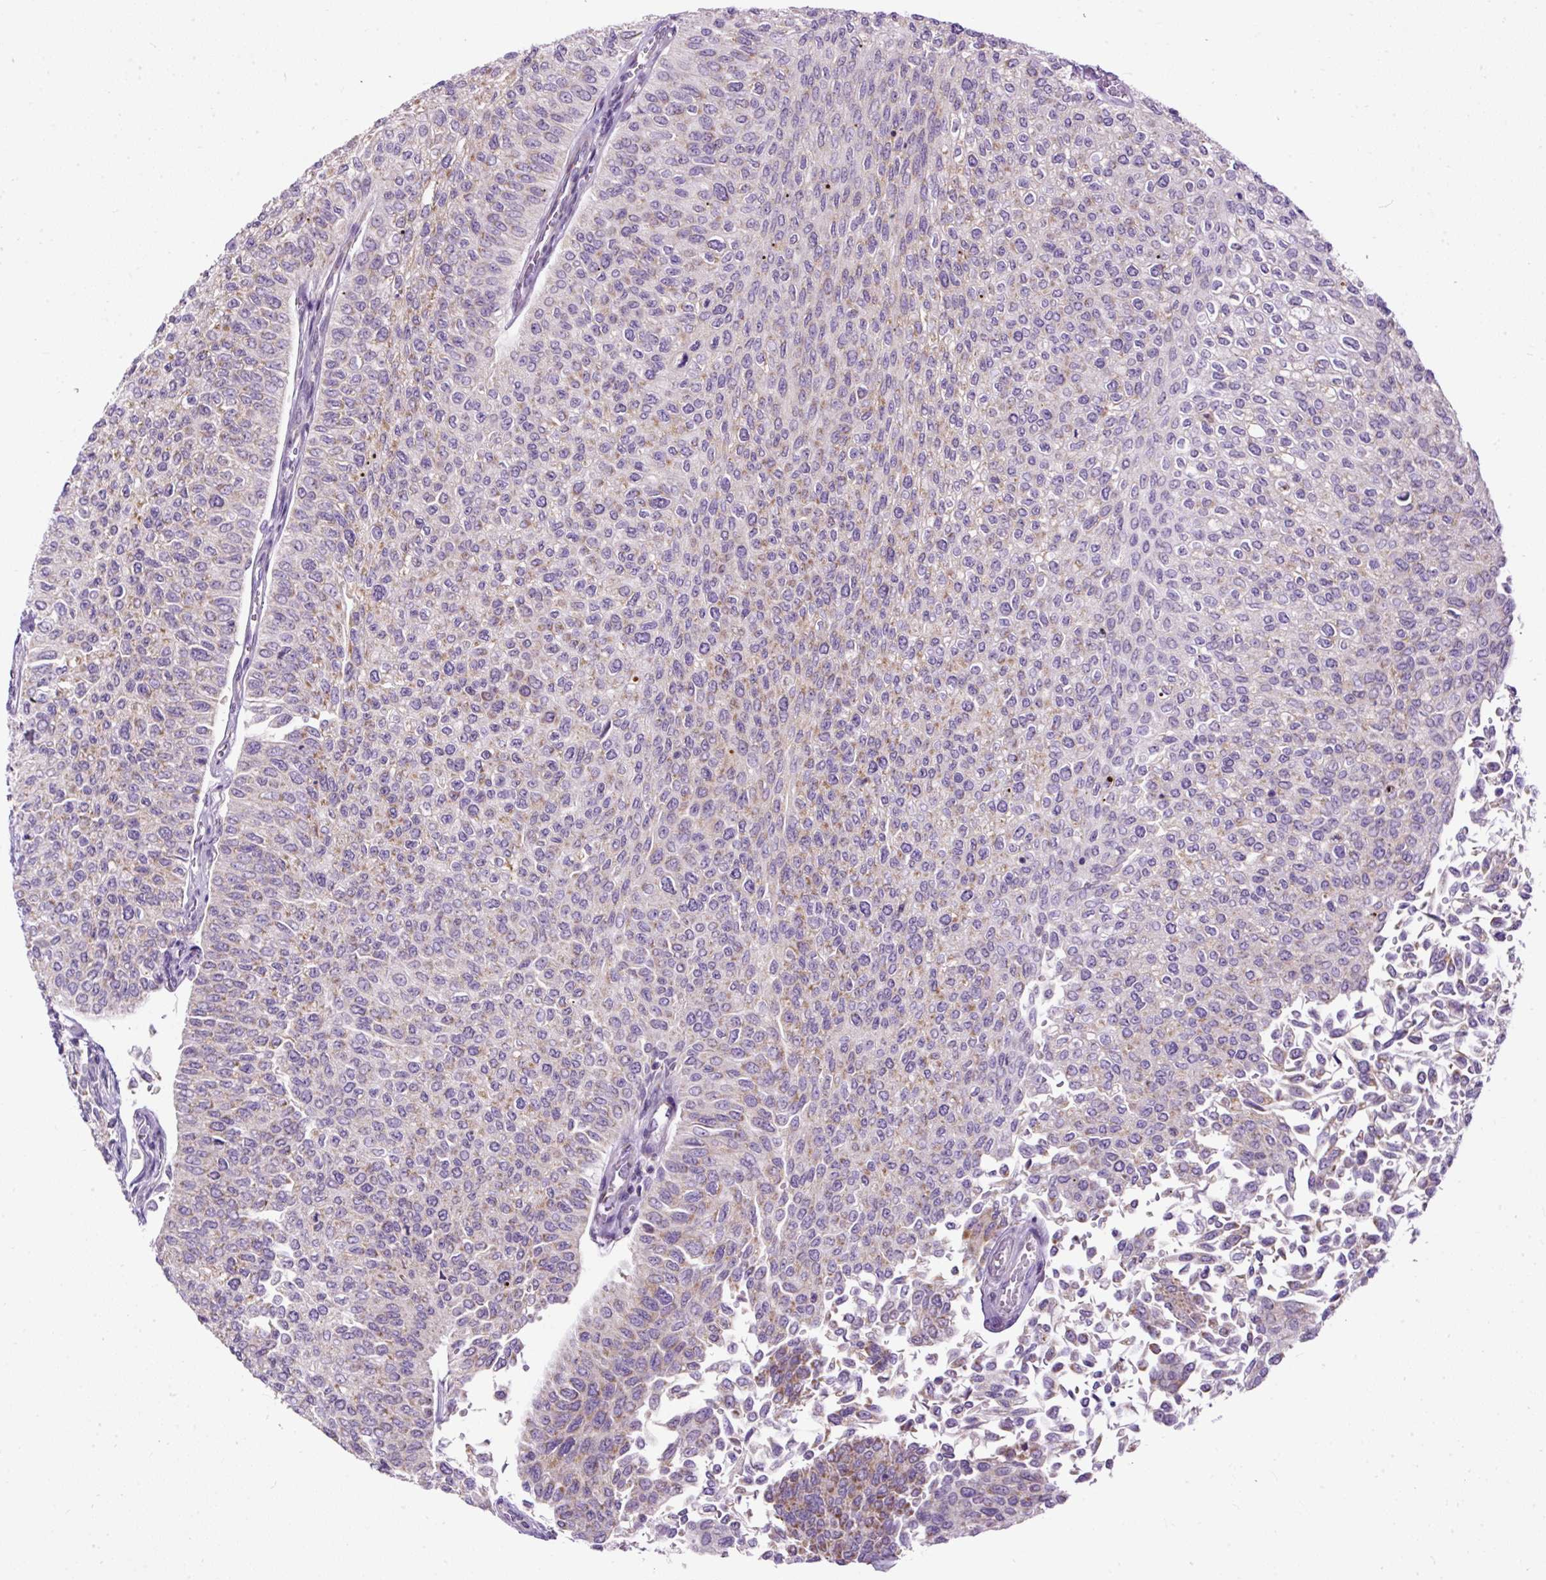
{"staining": {"intensity": "weak", "quantity": "25%-75%", "location": "cytoplasmic/membranous"}, "tissue": "urothelial cancer", "cell_type": "Tumor cells", "image_type": "cancer", "snomed": [{"axis": "morphology", "description": "Urothelial carcinoma, NOS"}, {"axis": "topography", "description": "Urinary bladder"}], "caption": "Protein expression by immunohistochemistry (IHC) reveals weak cytoplasmic/membranous staining in about 25%-75% of tumor cells in transitional cell carcinoma.", "gene": "FMC1", "patient": {"sex": "male", "age": 59}}